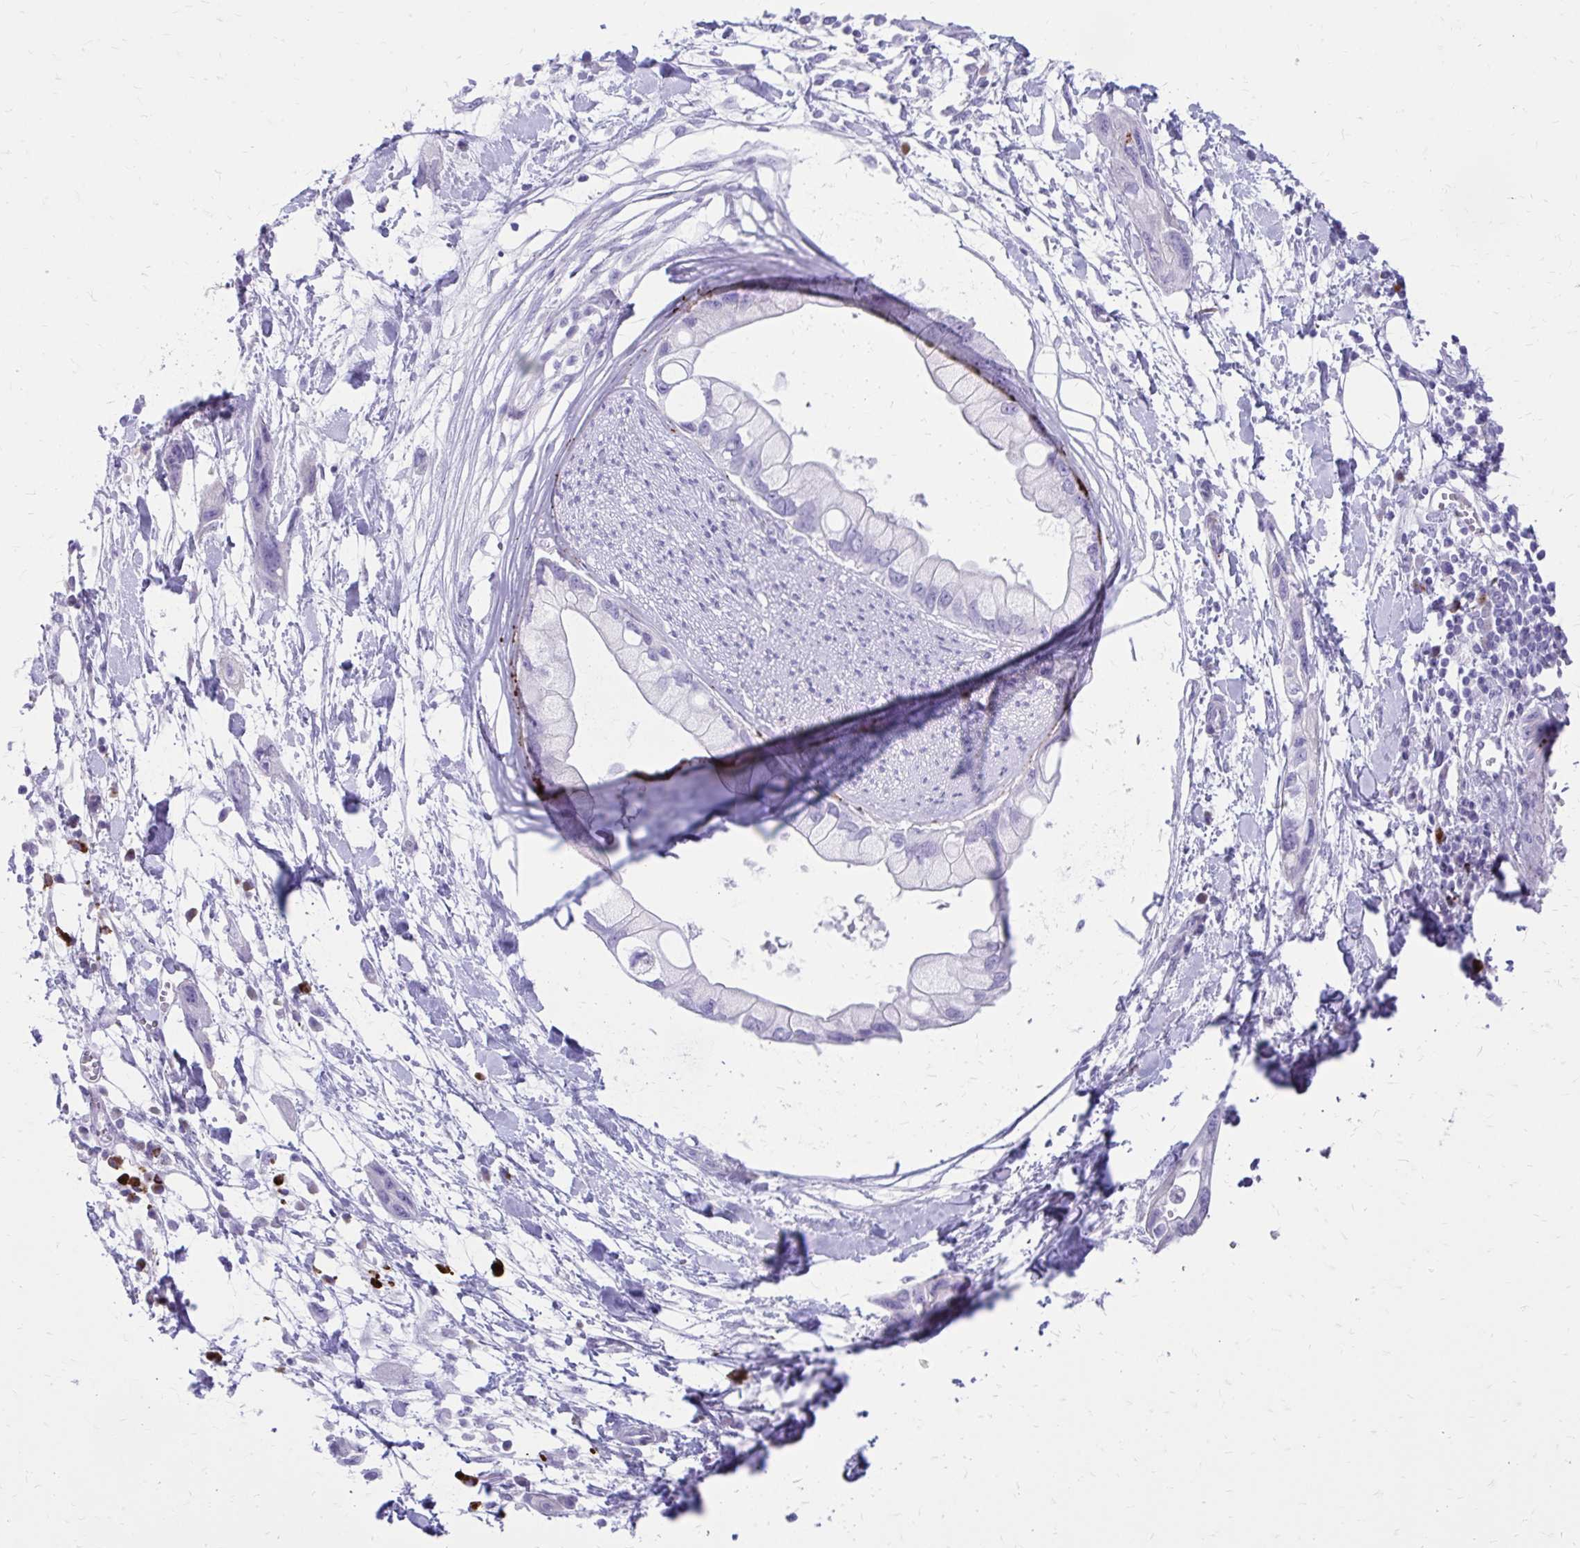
{"staining": {"intensity": "negative", "quantity": "none", "location": "none"}, "tissue": "pancreatic cancer", "cell_type": "Tumor cells", "image_type": "cancer", "snomed": [{"axis": "morphology", "description": "Adenocarcinoma, NOS"}, {"axis": "topography", "description": "Pancreas"}], "caption": "The photomicrograph displays no significant expression in tumor cells of pancreatic cancer. (DAB (3,3'-diaminobenzidine) IHC, high magnification).", "gene": "SATL1", "patient": {"sex": "female", "age": 73}}